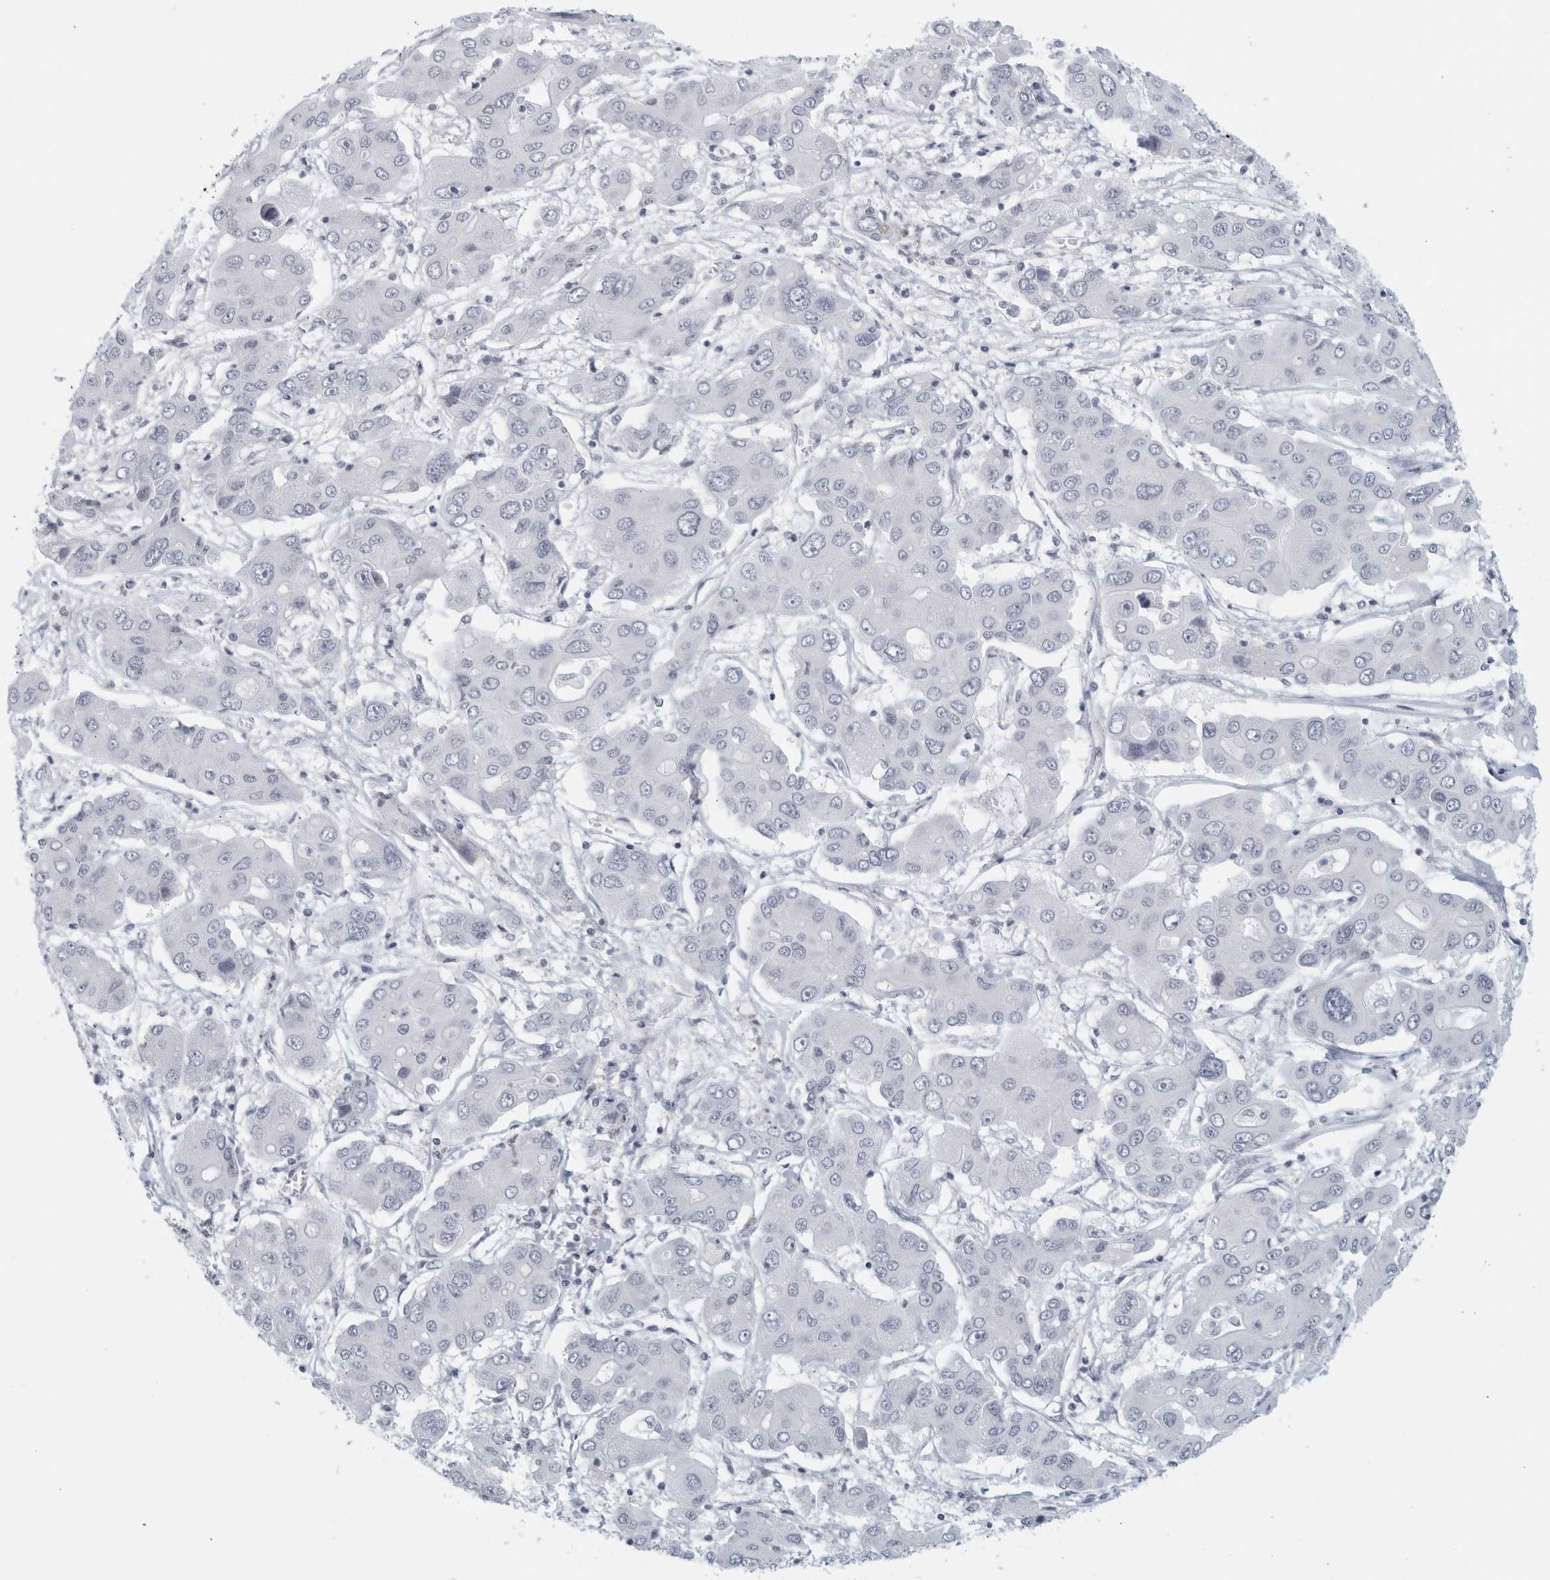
{"staining": {"intensity": "negative", "quantity": "none", "location": "none"}, "tissue": "liver cancer", "cell_type": "Tumor cells", "image_type": "cancer", "snomed": [{"axis": "morphology", "description": "Cholangiocarcinoma"}, {"axis": "topography", "description": "Liver"}], "caption": "DAB immunohistochemical staining of human liver cancer shows no significant expression in tumor cells. (DAB (3,3'-diaminobenzidine) IHC visualized using brightfield microscopy, high magnification).", "gene": "KLK7", "patient": {"sex": "male", "age": 67}}